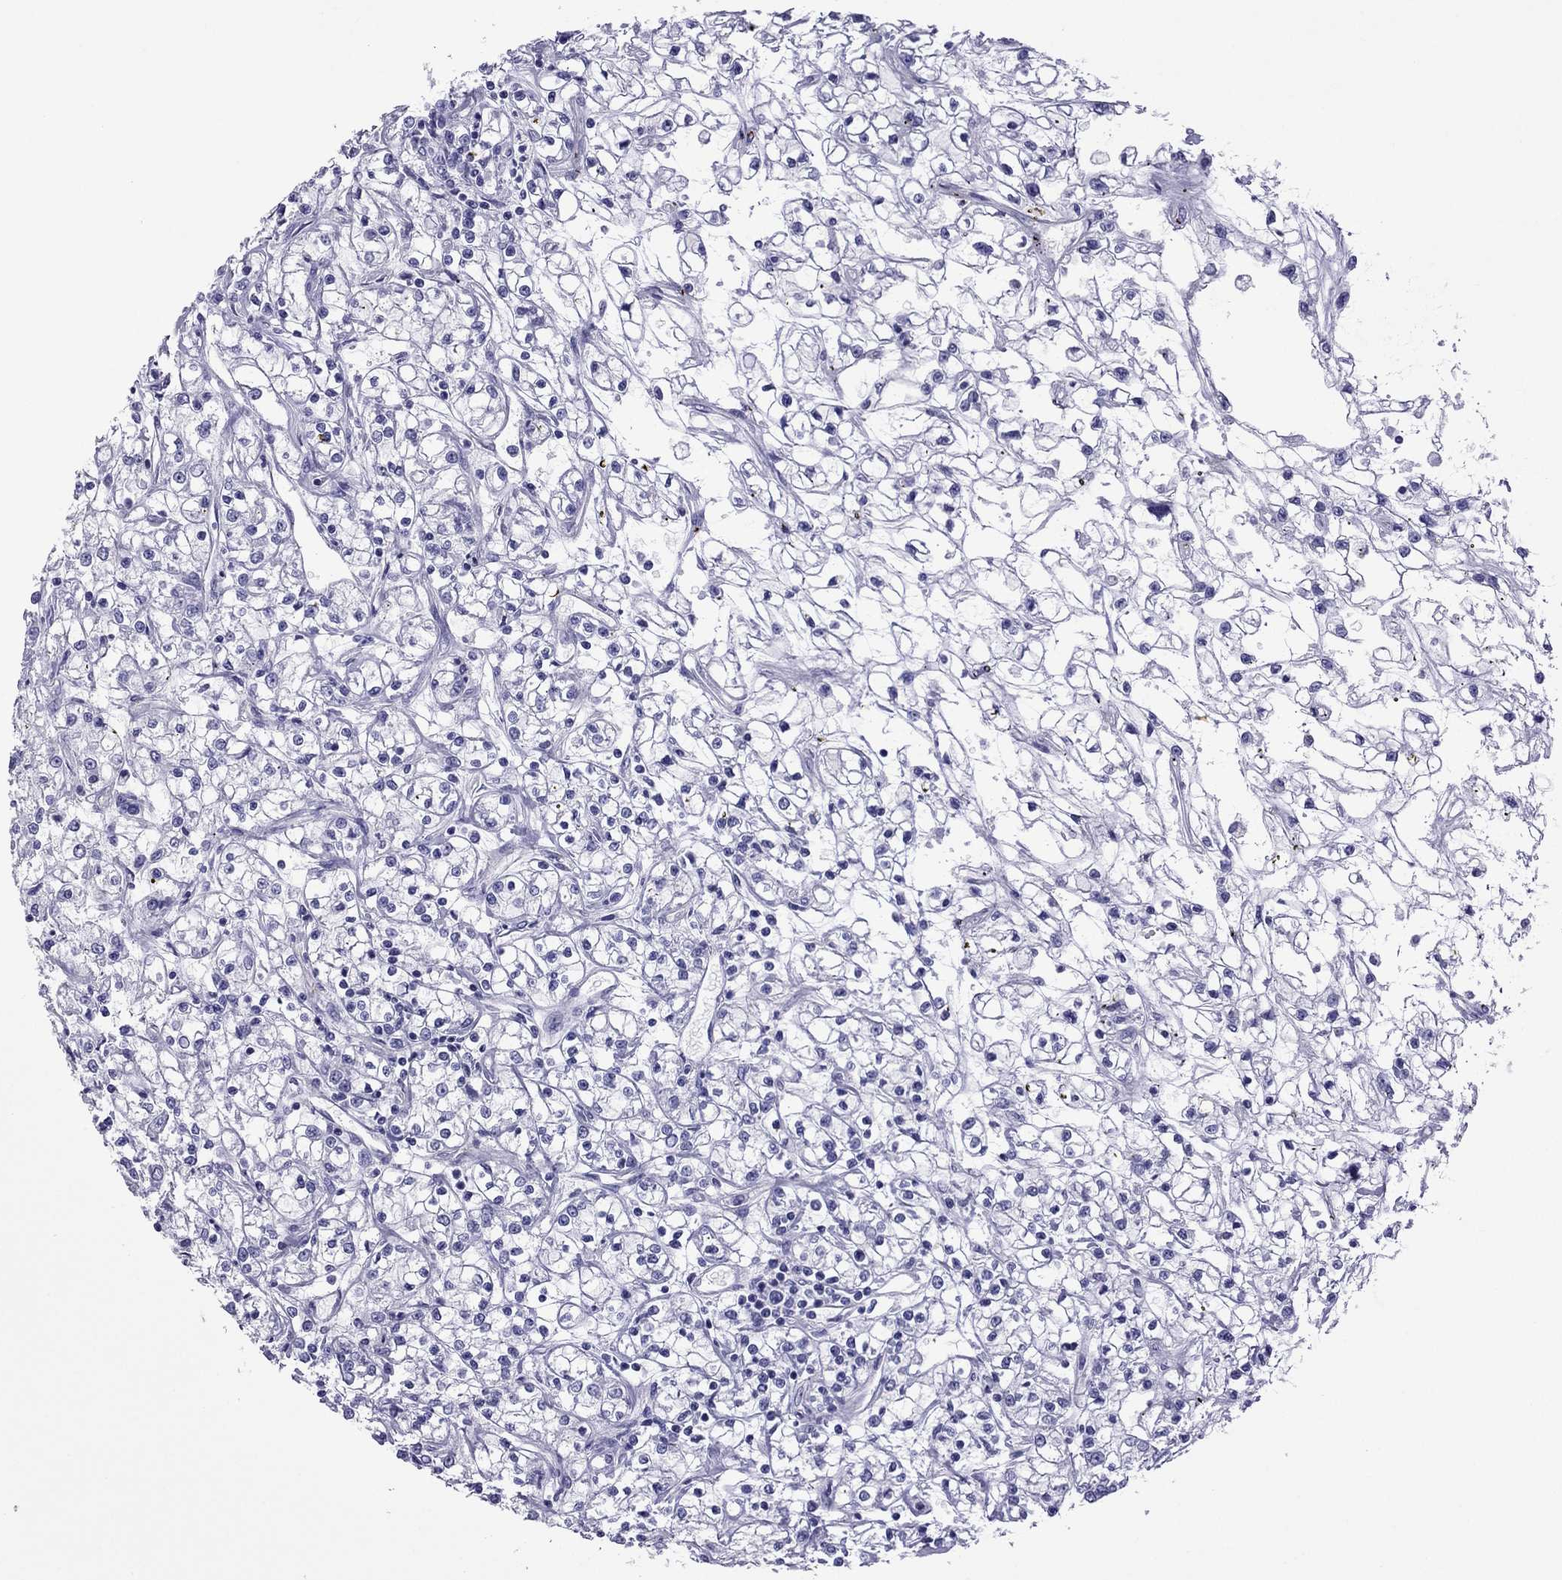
{"staining": {"intensity": "negative", "quantity": "none", "location": "none"}, "tissue": "renal cancer", "cell_type": "Tumor cells", "image_type": "cancer", "snomed": [{"axis": "morphology", "description": "Adenocarcinoma, NOS"}, {"axis": "topography", "description": "Kidney"}], "caption": "Adenocarcinoma (renal) was stained to show a protein in brown. There is no significant staining in tumor cells. (DAB (3,3'-diaminobenzidine) immunohistochemistry (IHC) with hematoxylin counter stain).", "gene": "MYL11", "patient": {"sex": "female", "age": 59}}